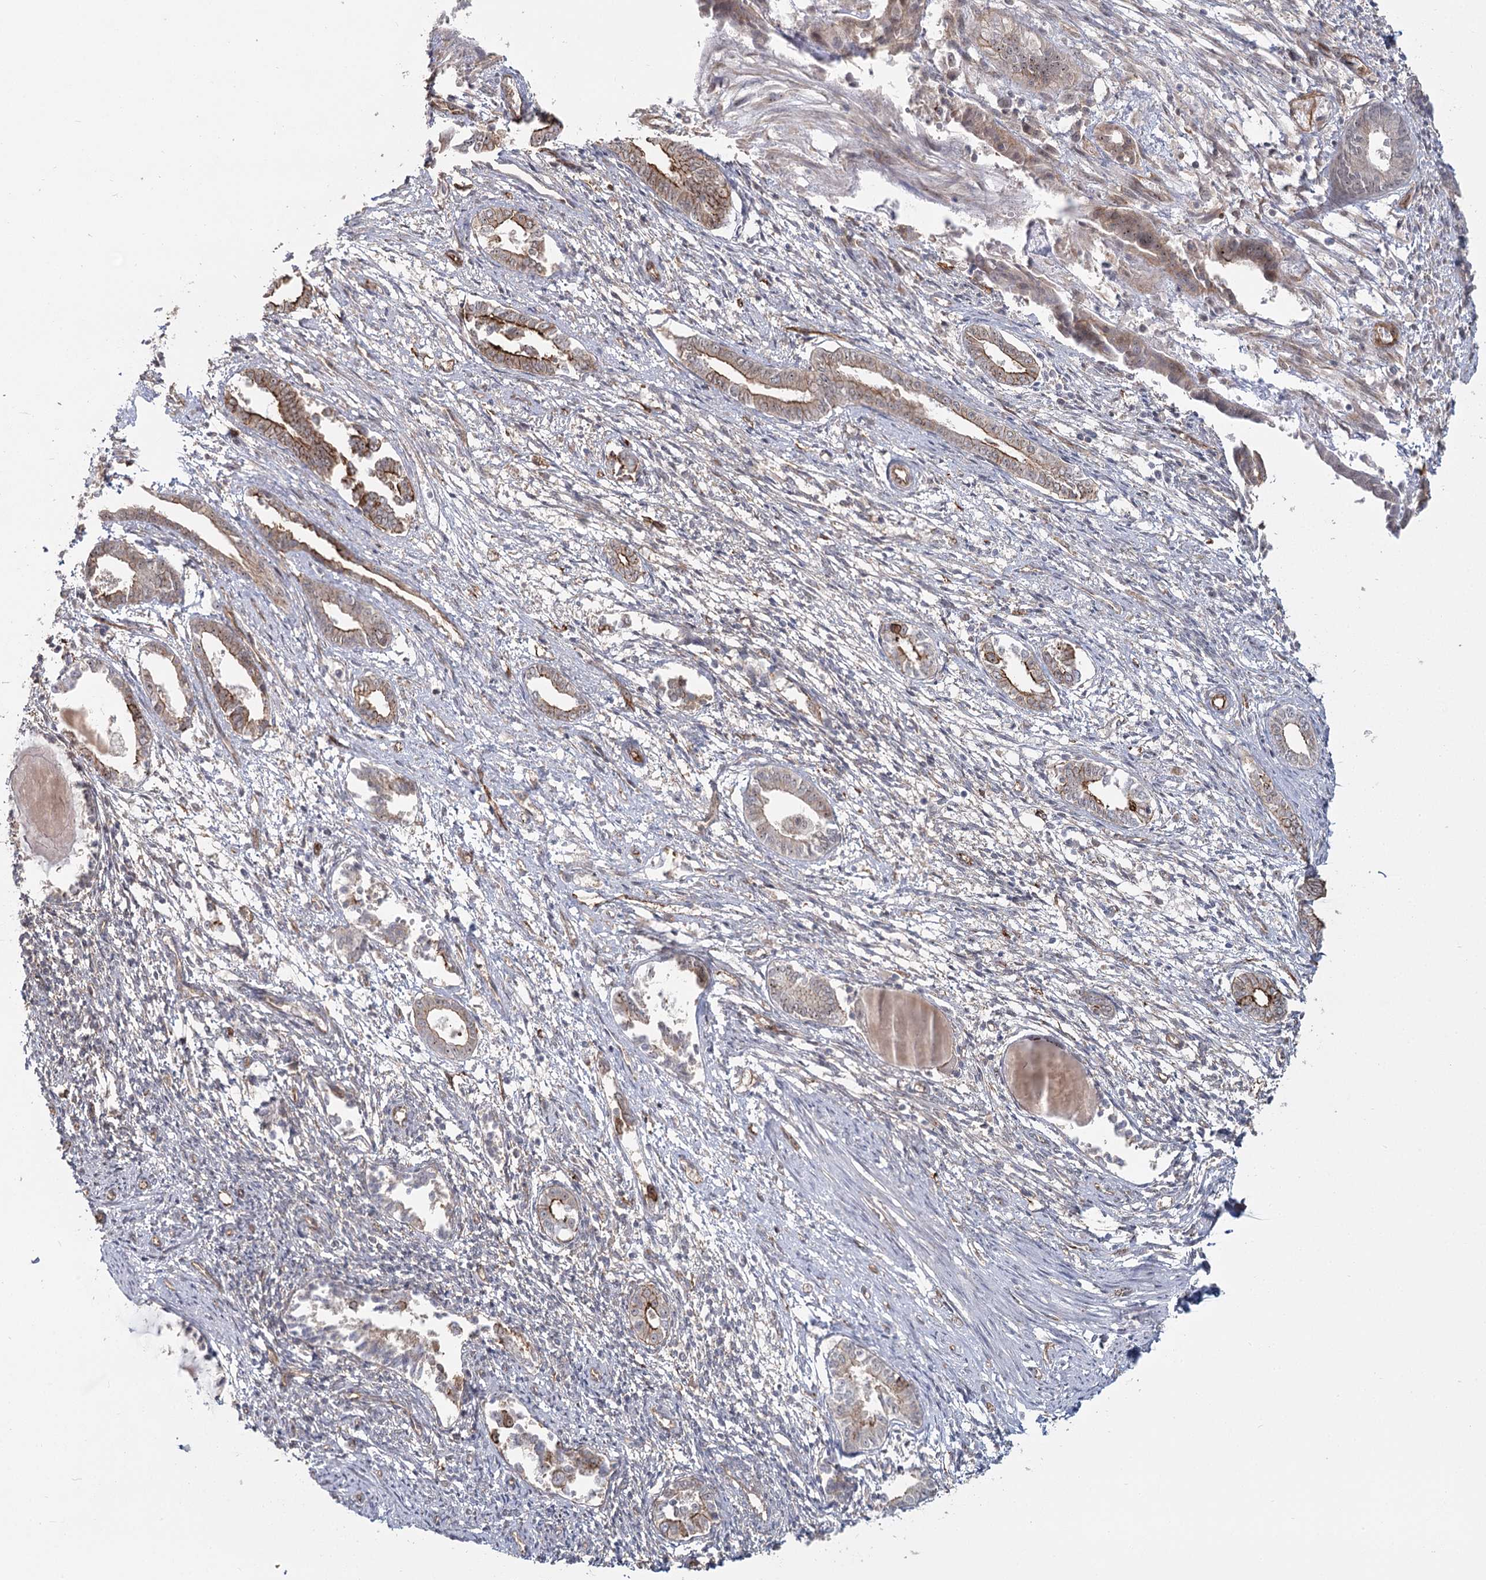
{"staining": {"intensity": "negative", "quantity": "none", "location": "none"}, "tissue": "endometrium", "cell_type": "Cells in endometrial stroma", "image_type": "normal", "snomed": [{"axis": "morphology", "description": "Normal tissue, NOS"}, {"axis": "topography", "description": "Endometrium"}], "caption": "Immunohistochemistry (IHC) of unremarkable human endometrium displays no expression in cells in endometrial stroma.", "gene": "RPP14", "patient": {"sex": "female", "age": 56}}